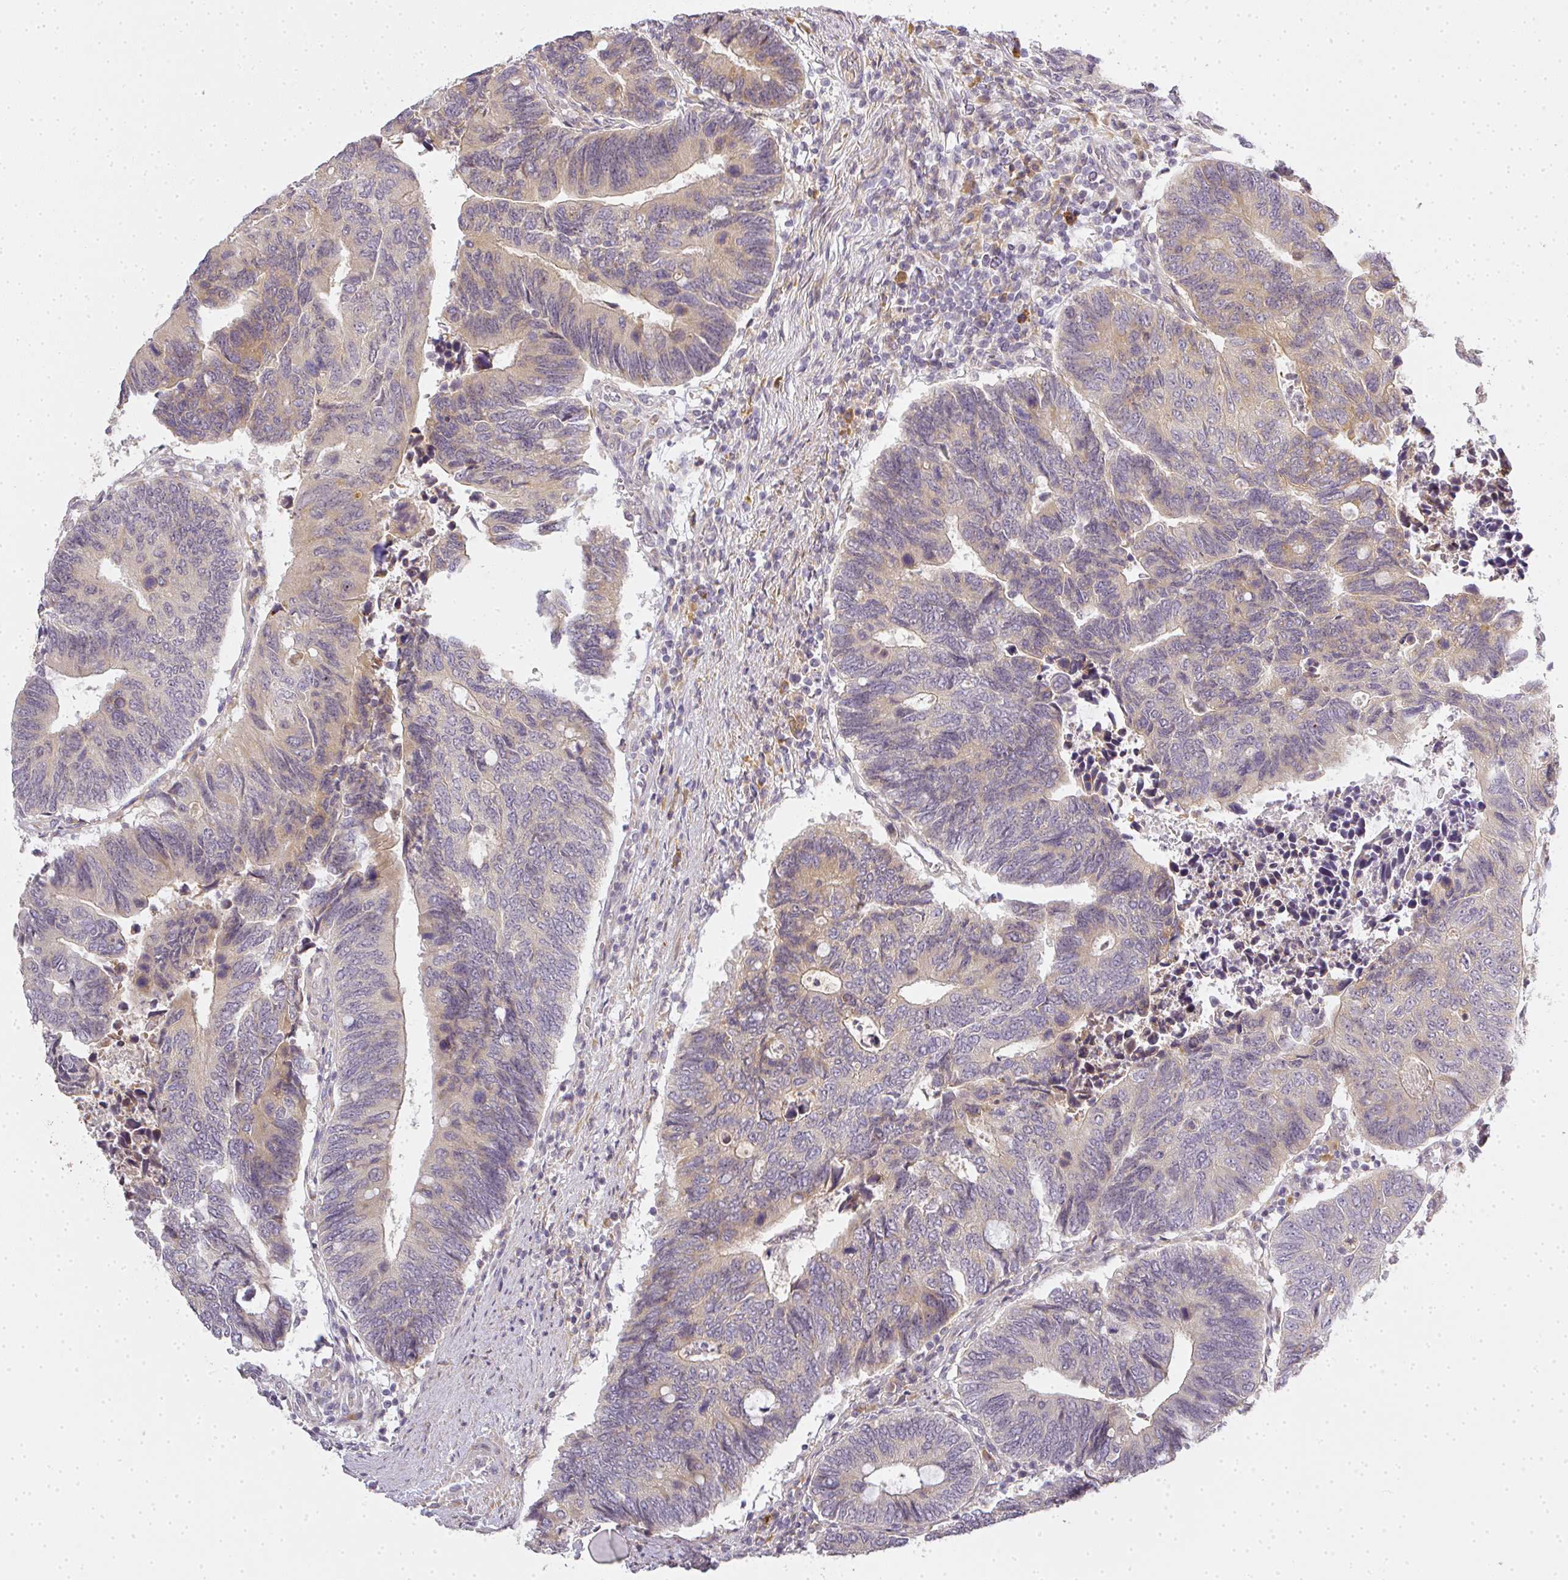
{"staining": {"intensity": "weak", "quantity": "25%-75%", "location": "cytoplasmic/membranous"}, "tissue": "colorectal cancer", "cell_type": "Tumor cells", "image_type": "cancer", "snomed": [{"axis": "morphology", "description": "Adenocarcinoma, NOS"}, {"axis": "topography", "description": "Colon"}], "caption": "This is an image of IHC staining of colorectal cancer, which shows weak staining in the cytoplasmic/membranous of tumor cells.", "gene": "MED19", "patient": {"sex": "male", "age": 87}}